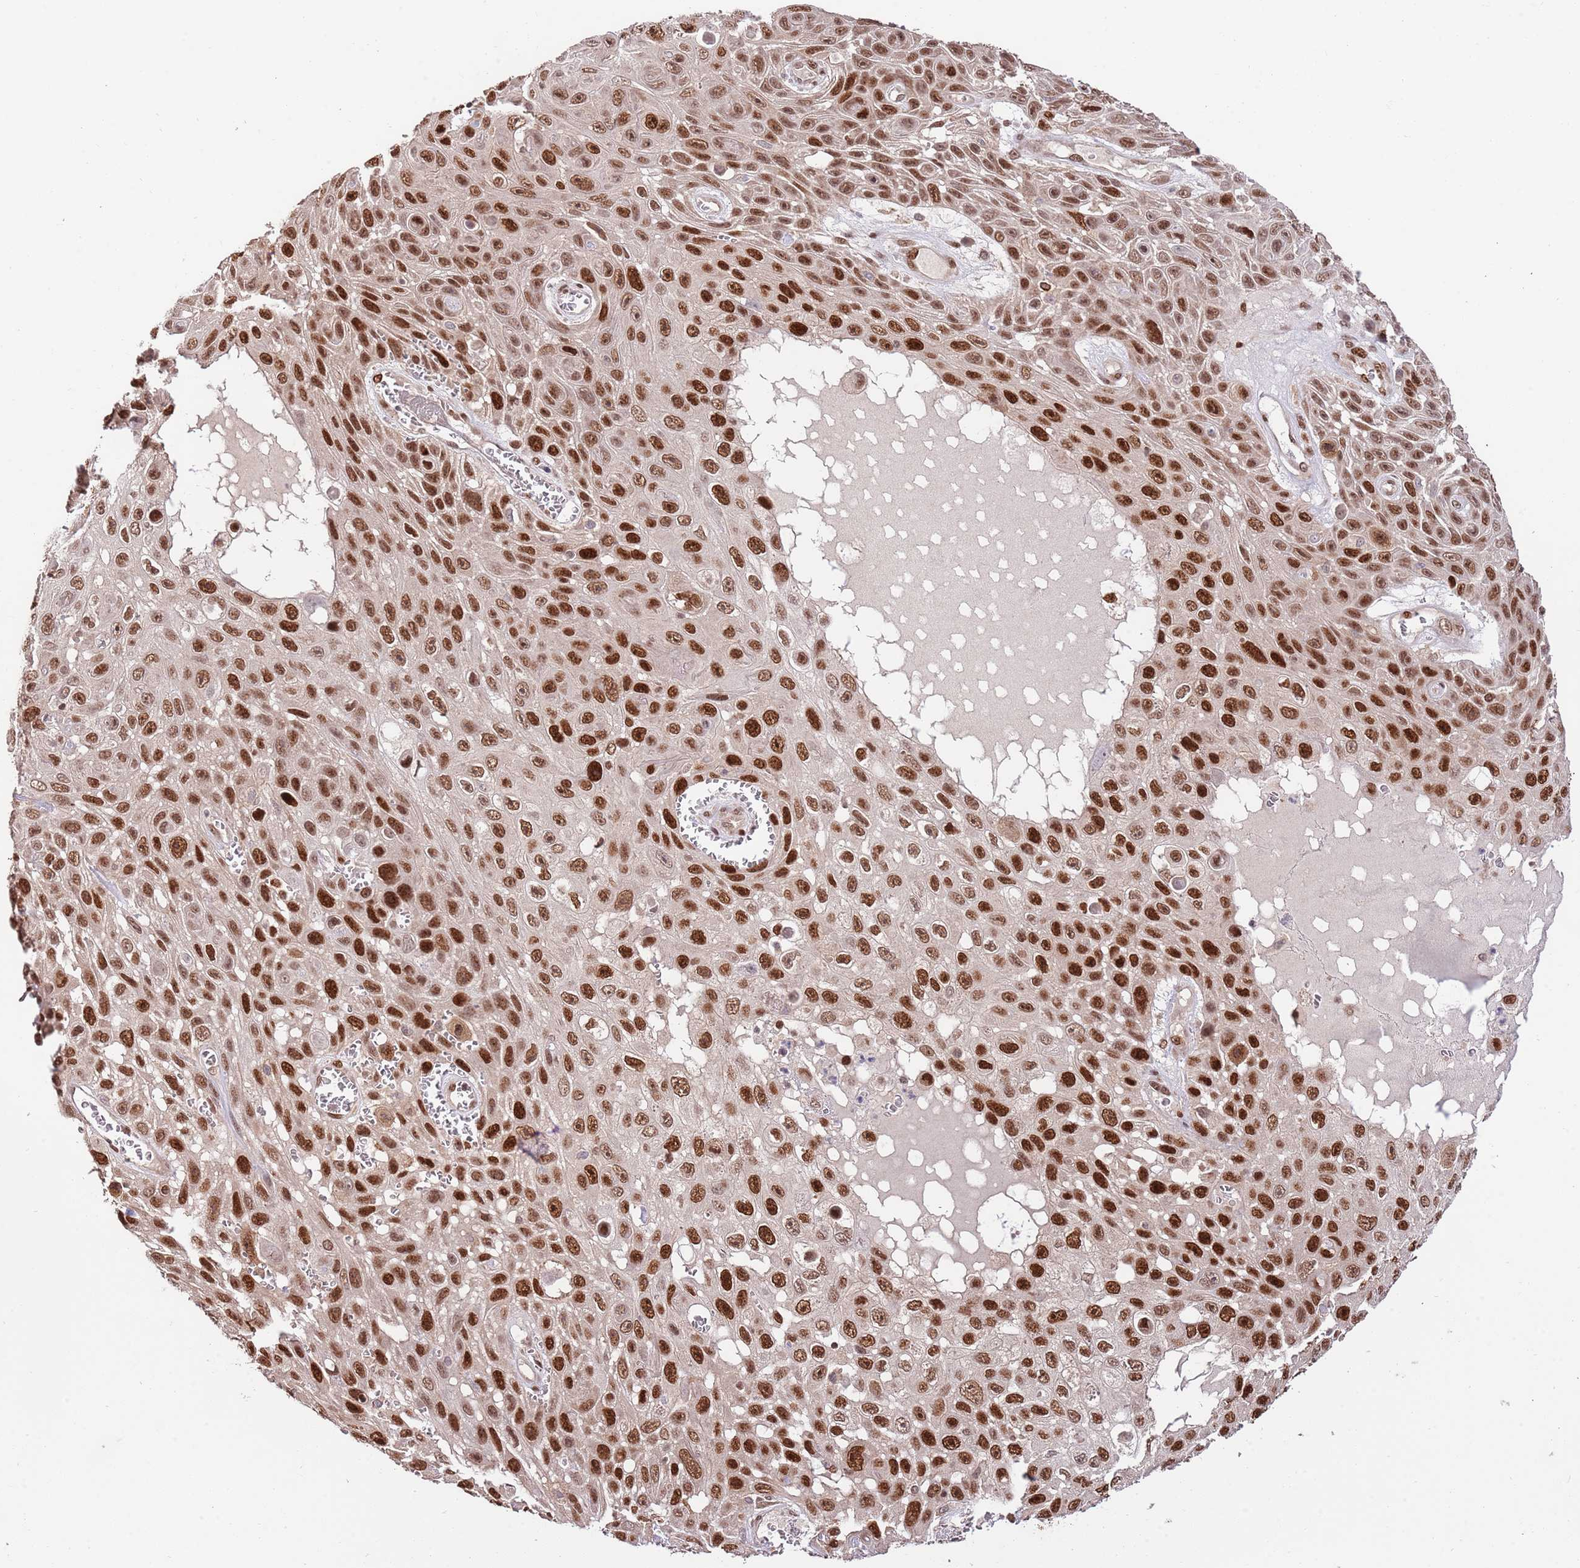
{"staining": {"intensity": "strong", "quantity": ">75%", "location": "nuclear"}, "tissue": "skin cancer", "cell_type": "Tumor cells", "image_type": "cancer", "snomed": [{"axis": "morphology", "description": "Squamous cell carcinoma, NOS"}, {"axis": "topography", "description": "Skin"}], "caption": "The histopathology image demonstrates staining of skin cancer, revealing strong nuclear protein positivity (brown color) within tumor cells.", "gene": "RIF1", "patient": {"sex": "male", "age": 82}}